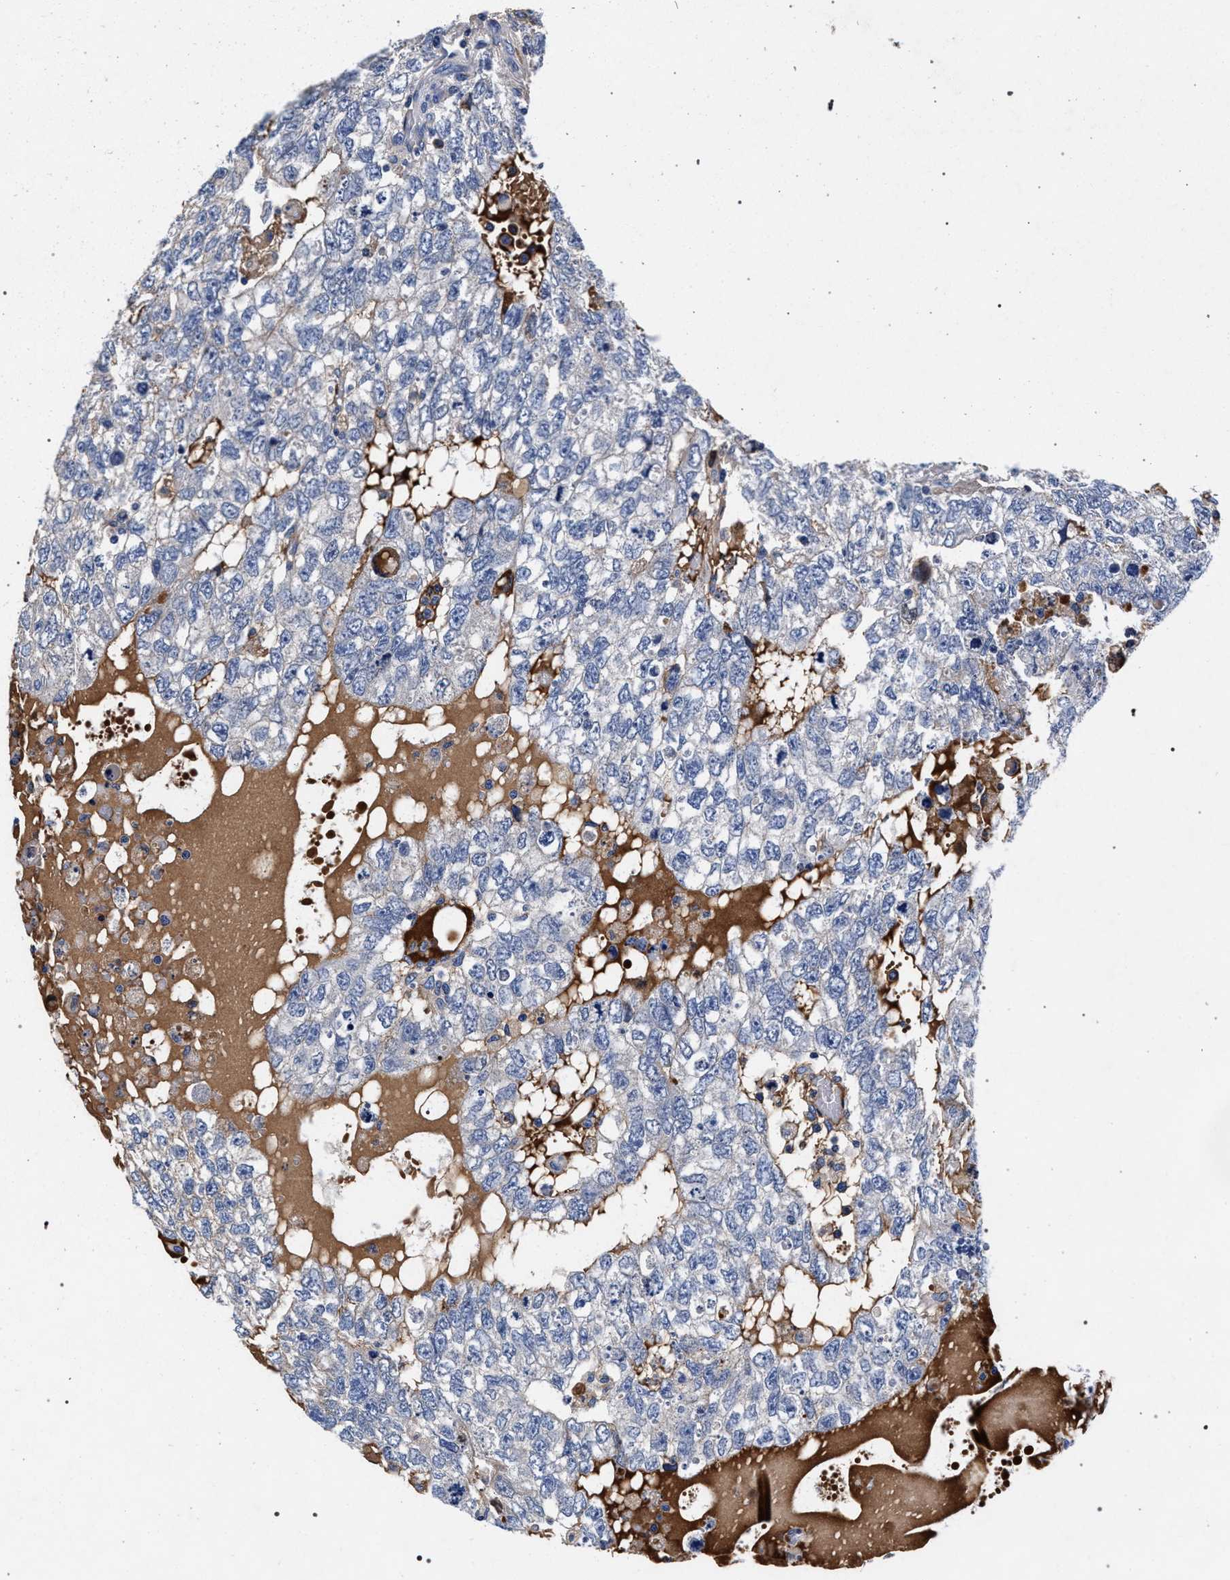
{"staining": {"intensity": "negative", "quantity": "none", "location": "none"}, "tissue": "testis cancer", "cell_type": "Tumor cells", "image_type": "cancer", "snomed": [{"axis": "morphology", "description": "Carcinoma, Embryonal, NOS"}, {"axis": "topography", "description": "Testis"}], "caption": "Testis cancer was stained to show a protein in brown. There is no significant positivity in tumor cells.", "gene": "ACOX1", "patient": {"sex": "male", "age": 36}}